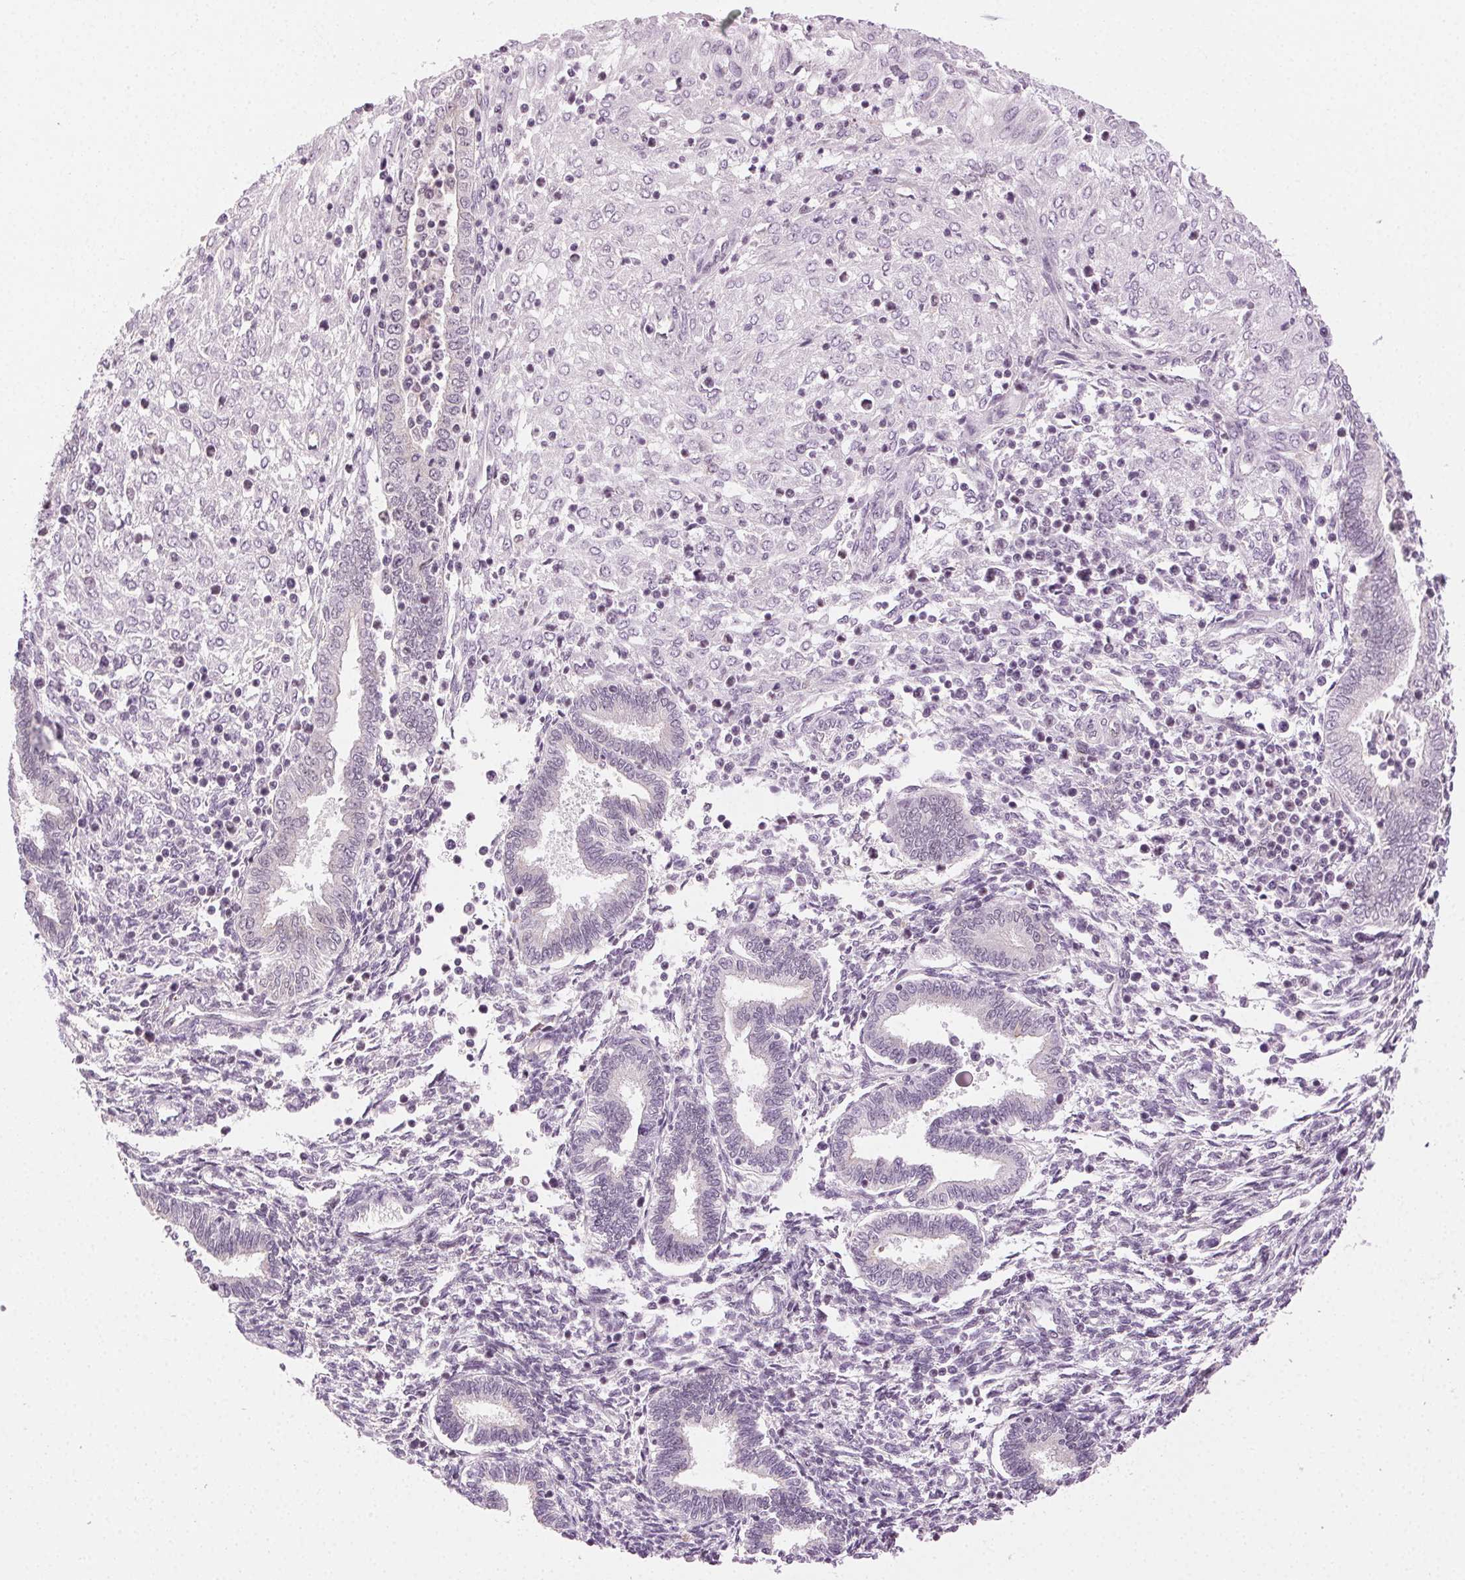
{"staining": {"intensity": "negative", "quantity": "none", "location": "none"}, "tissue": "endometrium", "cell_type": "Cells in endometrial stroma", "image_type": "normal", "snomed": [{"axis": "morphology", "description": "Normal tissue, NOS"}, {"axis": "topography", "description": "Endometrium"}], "caption": "Cells in endometrial stroma show no significant staining in normal endometrium.", "gene": "AIF1L", "patient": {"sex": "female", "age": 42}}